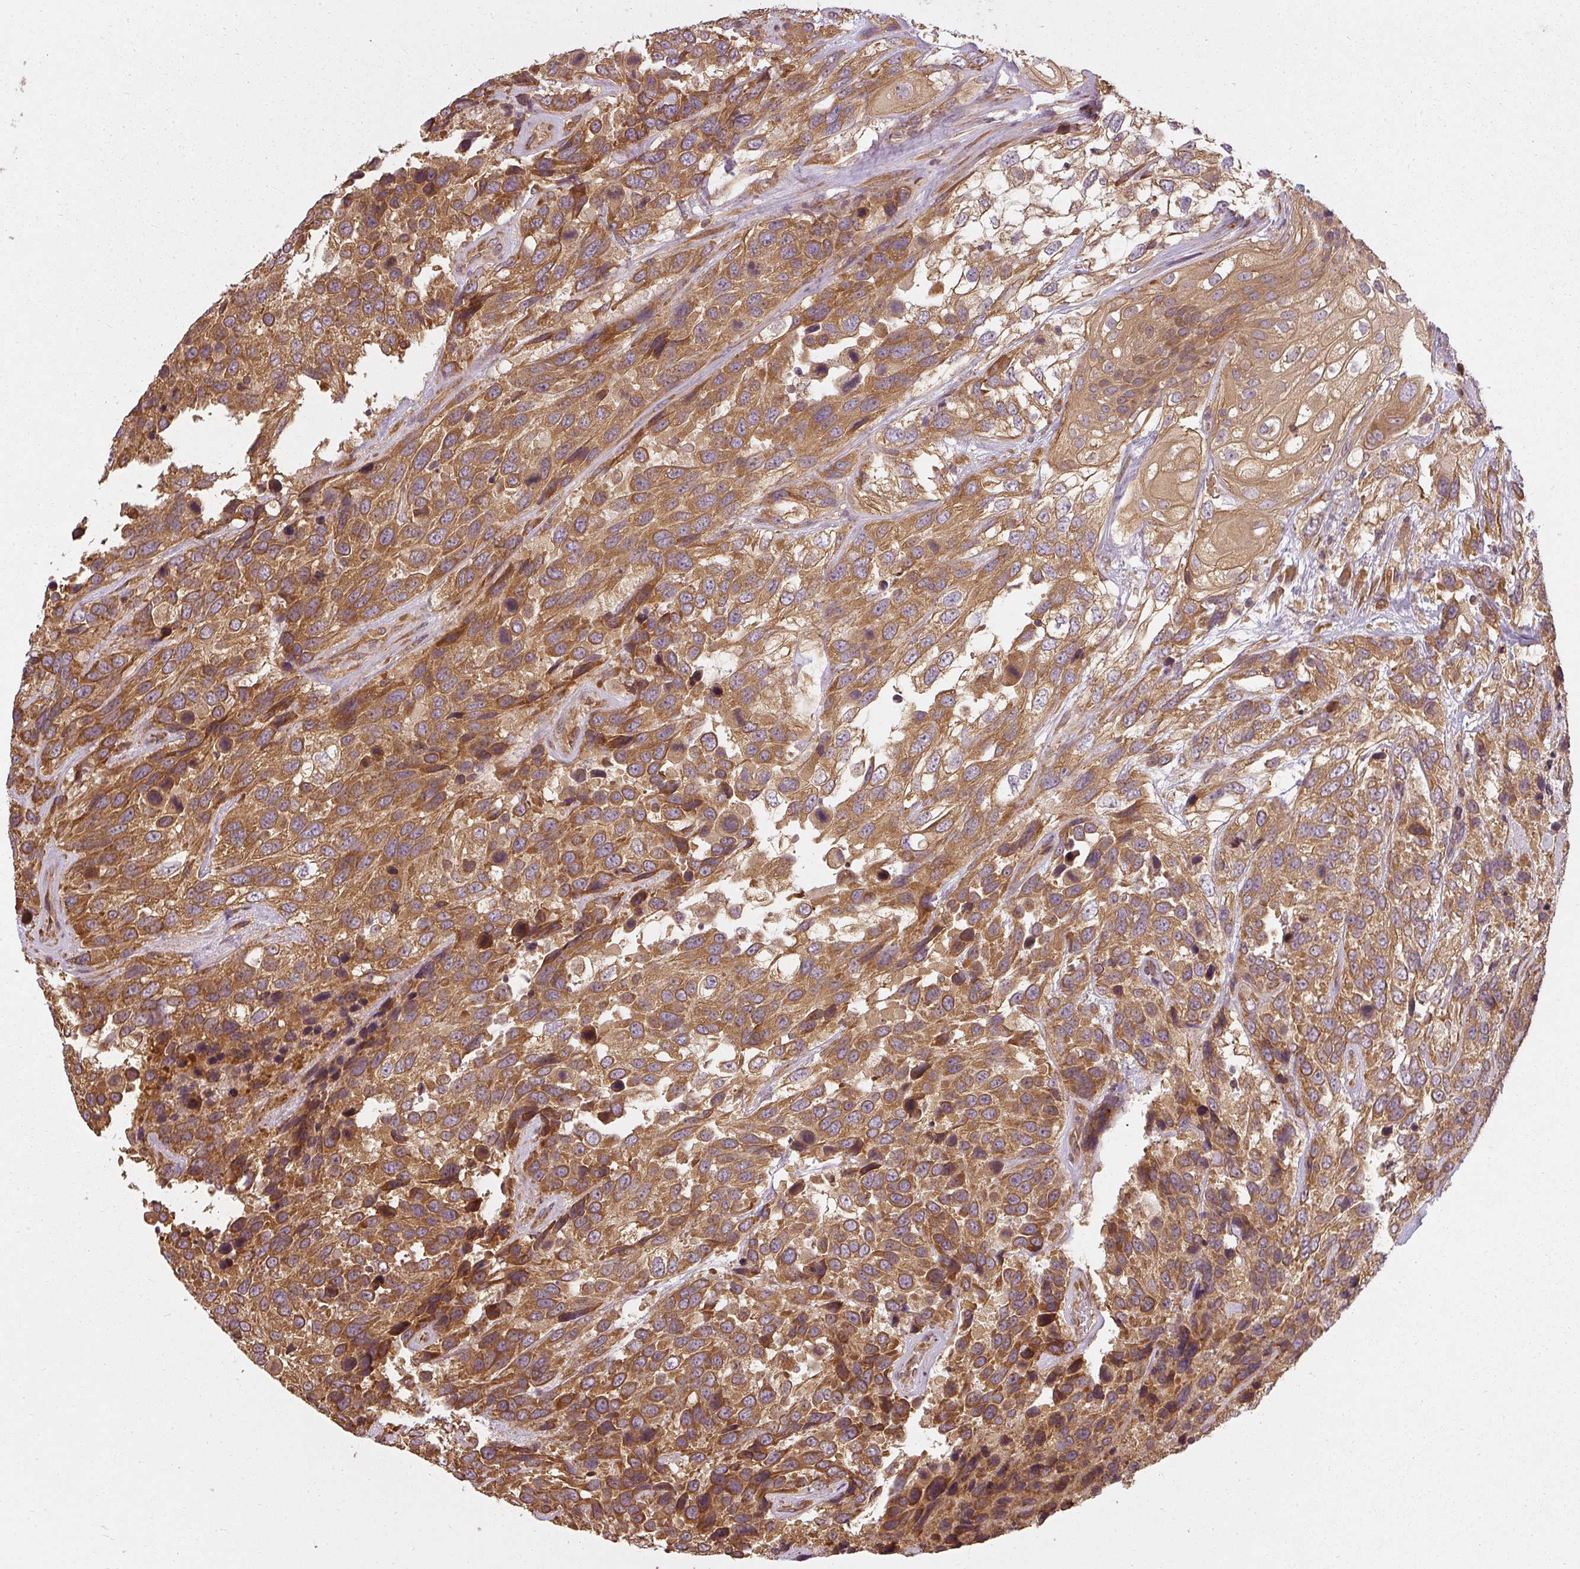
{"staining": {"intensity": "strong", "quantity": ">75%", "location": "cytoplasmic/membranous"}, "tissue": "urothelial cancer", "cell_type": "Tumor cells", "image_type": "cancer", "snomed": [{"axis": "morphology", "description": "Urothelial carcinoma, High grade"}, {"axis": "topography", "description": "Urinary bladder"}], "caption": "Immunohistochemical staining of human high-grade urothelial carcinoma shows high levels of strong cytoplasmic/membranous staining in approximately >75% of tumor cells.", "gene": "RPL24", "patient": {"sex": "female", "age": 70}}